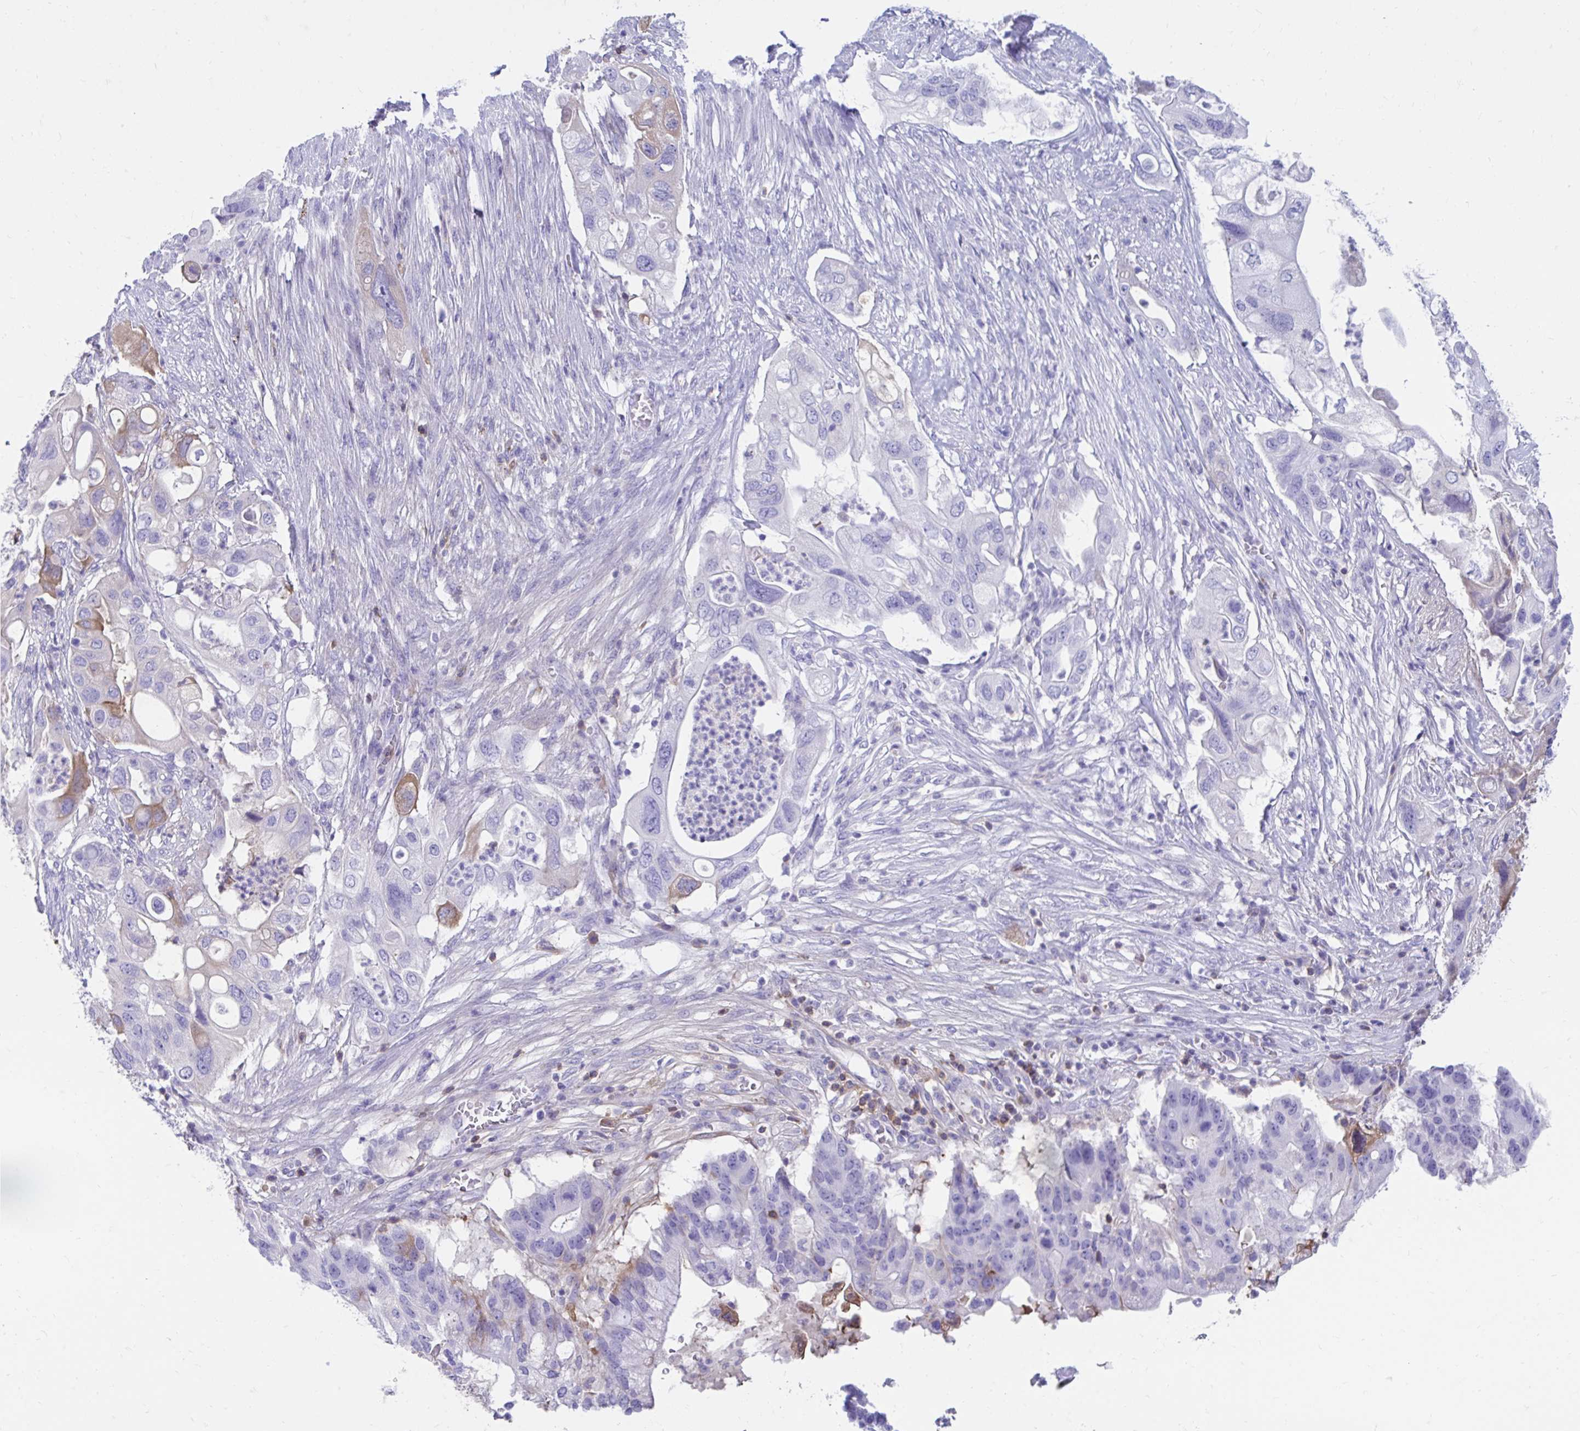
{"staining": {"intensity": "negative", "quantity": "none", "location": "none"}, "tissue": "pancreatic cancer", "cell_type": "Tumor cells", "image_type": "cancer", "snomed": [{"axis": "morphology", "description": "Adenocarcinoma, NOS"}, {"axis": "topography", "description": "Pancreas"}], "caption": "The image displays no staining of tumor cells in pancreatic adenocarcinoma. (Immunohistochemistry, brightfield microscopy, high magnification).", "gene": "SMIM9", "patient": {"sex": "female", "age": 72}}